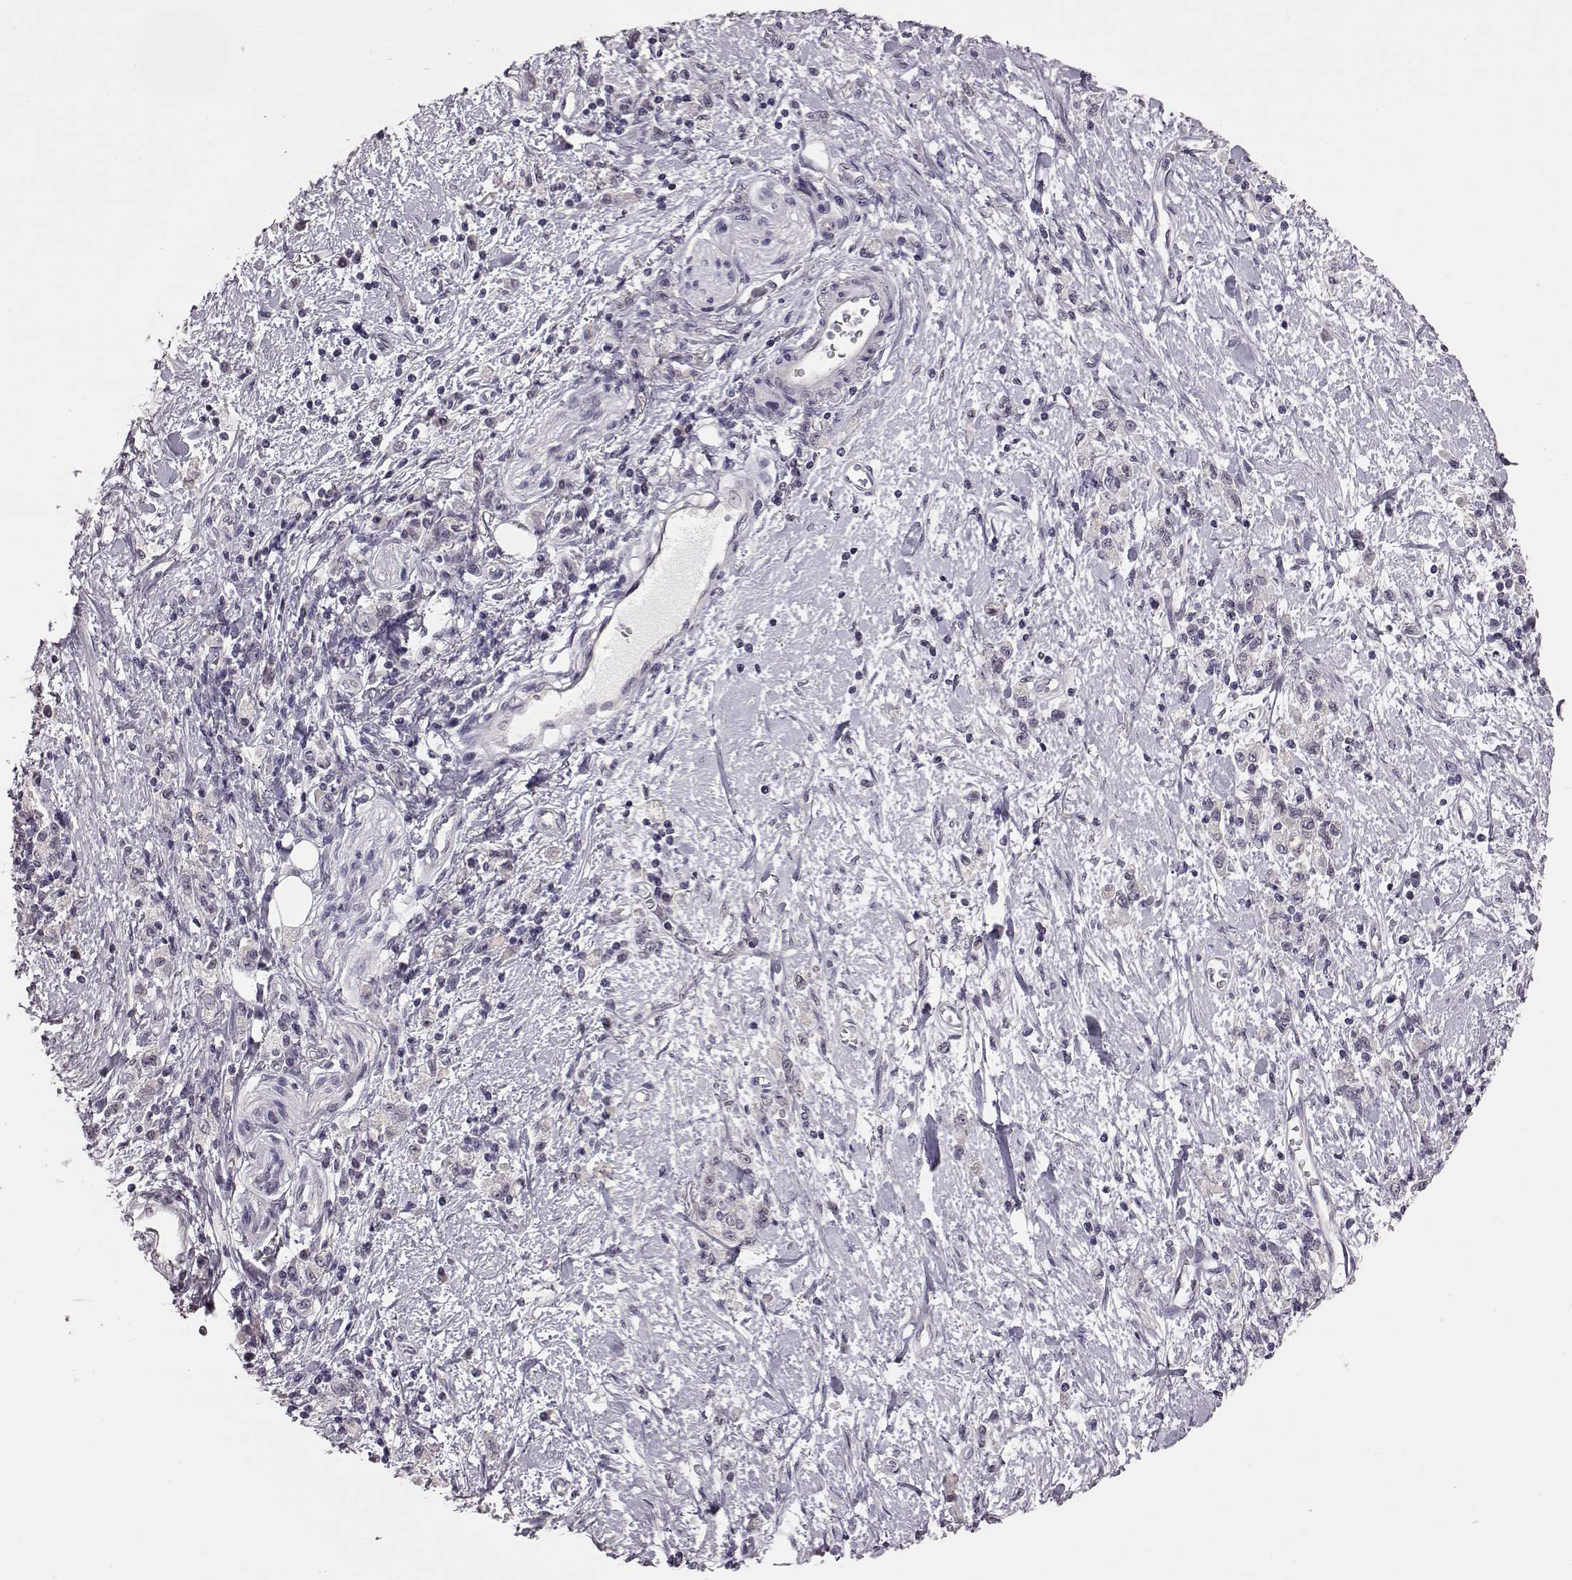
{"staining": {"intensity": "negative", "quantity": "none", "location": "none"}, "tissue": "stomach cancer", "cell_type": "Tumor cells", "image_type": "cancer", "snomed": [{"axis": "morphology", "description": "Adenocarcinoma, NOS"}, {"axis": "topography", "description": "Stomach"}], "caption": "Immunohistochemical staining of human stomach cancer displays no significant staining in tumor cells.", "gene": "C10orf62", "patient": {"sex": "male", "age": 77}}